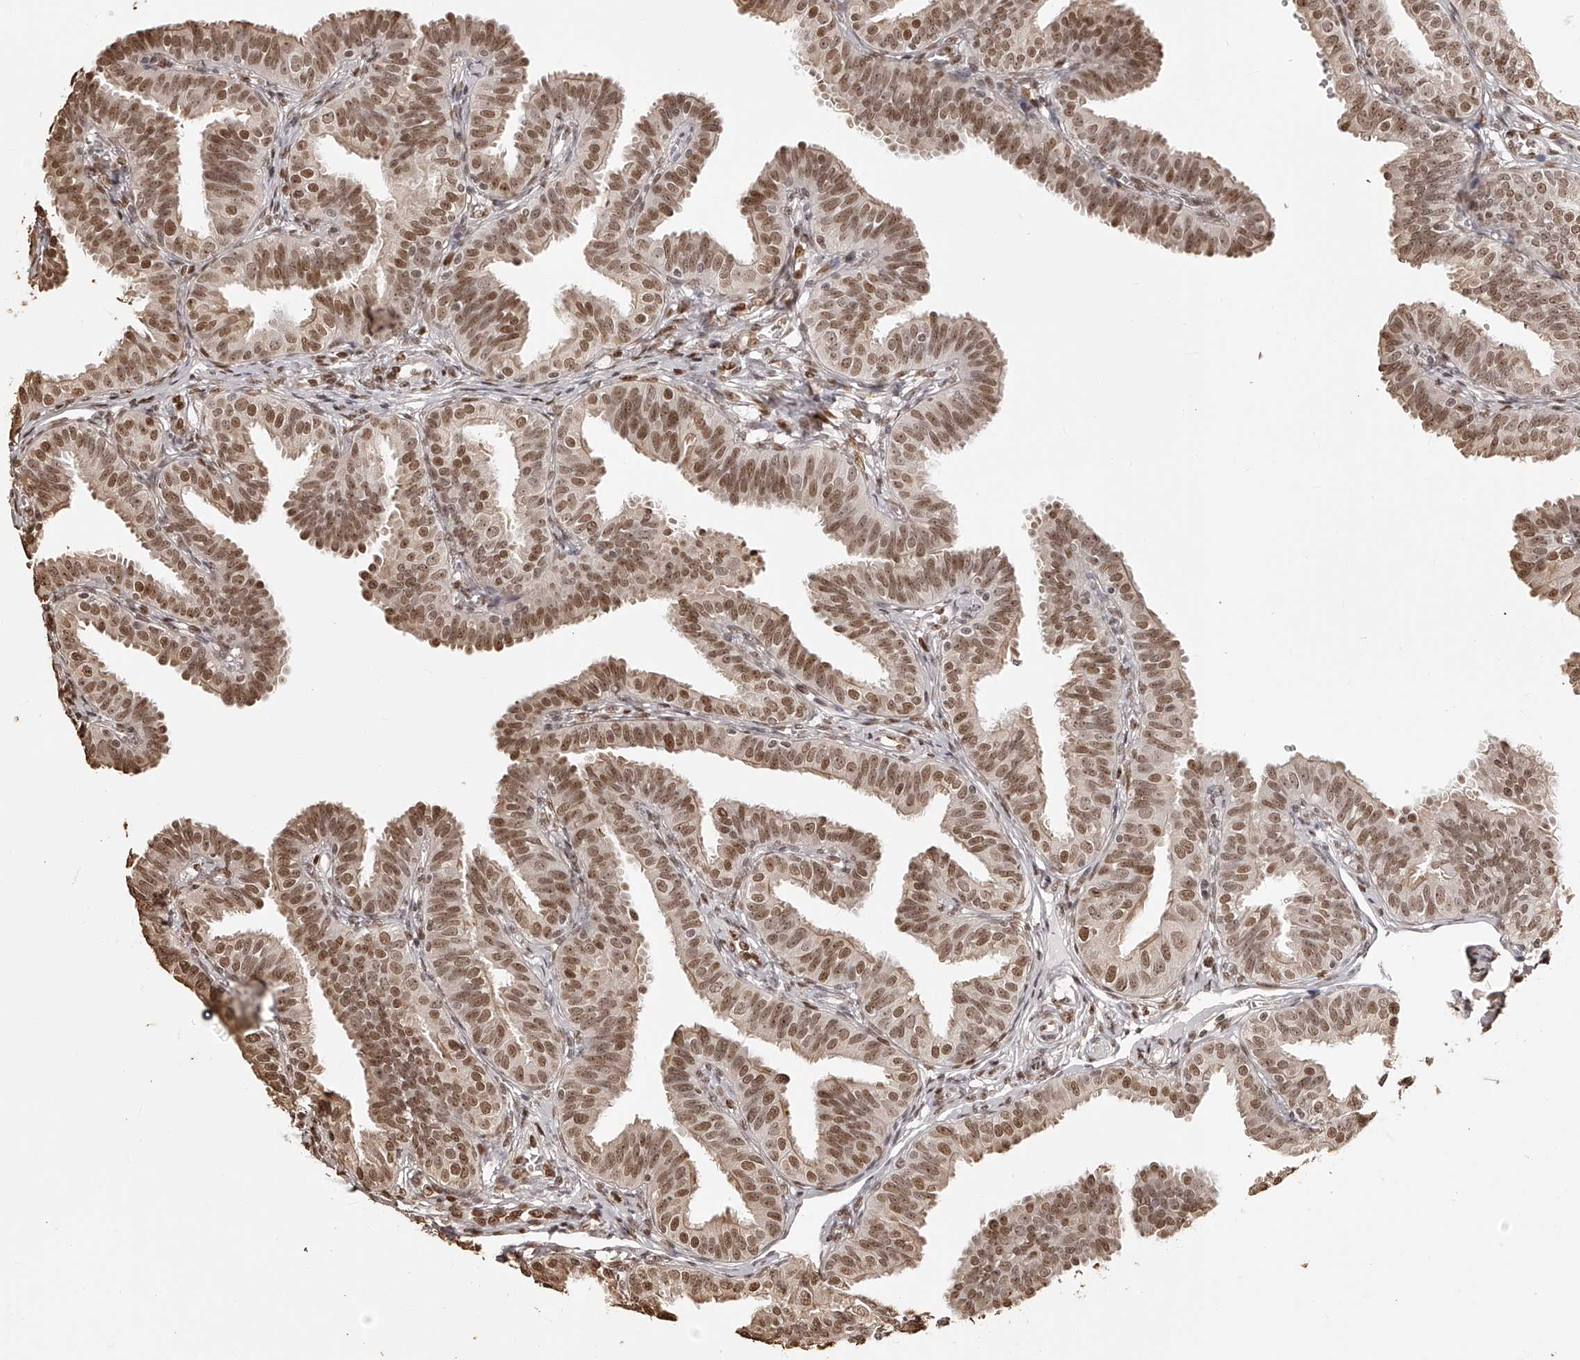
{"staining": {"intensity": "moderate", "quantity": ">75%", "location": "nuclear"}, "tissue": "fallopian tube", "cell_type": "Glandular cells", "image_type": "normal", "snomed": [{"axis": "morphology", "description": "Normal tissue, NOS"}, {"axis": "topography", "description": "Fallopian tube"}], "caption": "An image of human fallopian tube stained for a protein displays moderate nuclear brown staining in glandular cells. (DAB IHC with brightfield microscopy, high magnification).", "gene": "ZNF503", "patient": {"sex": "female", "age": 35}}